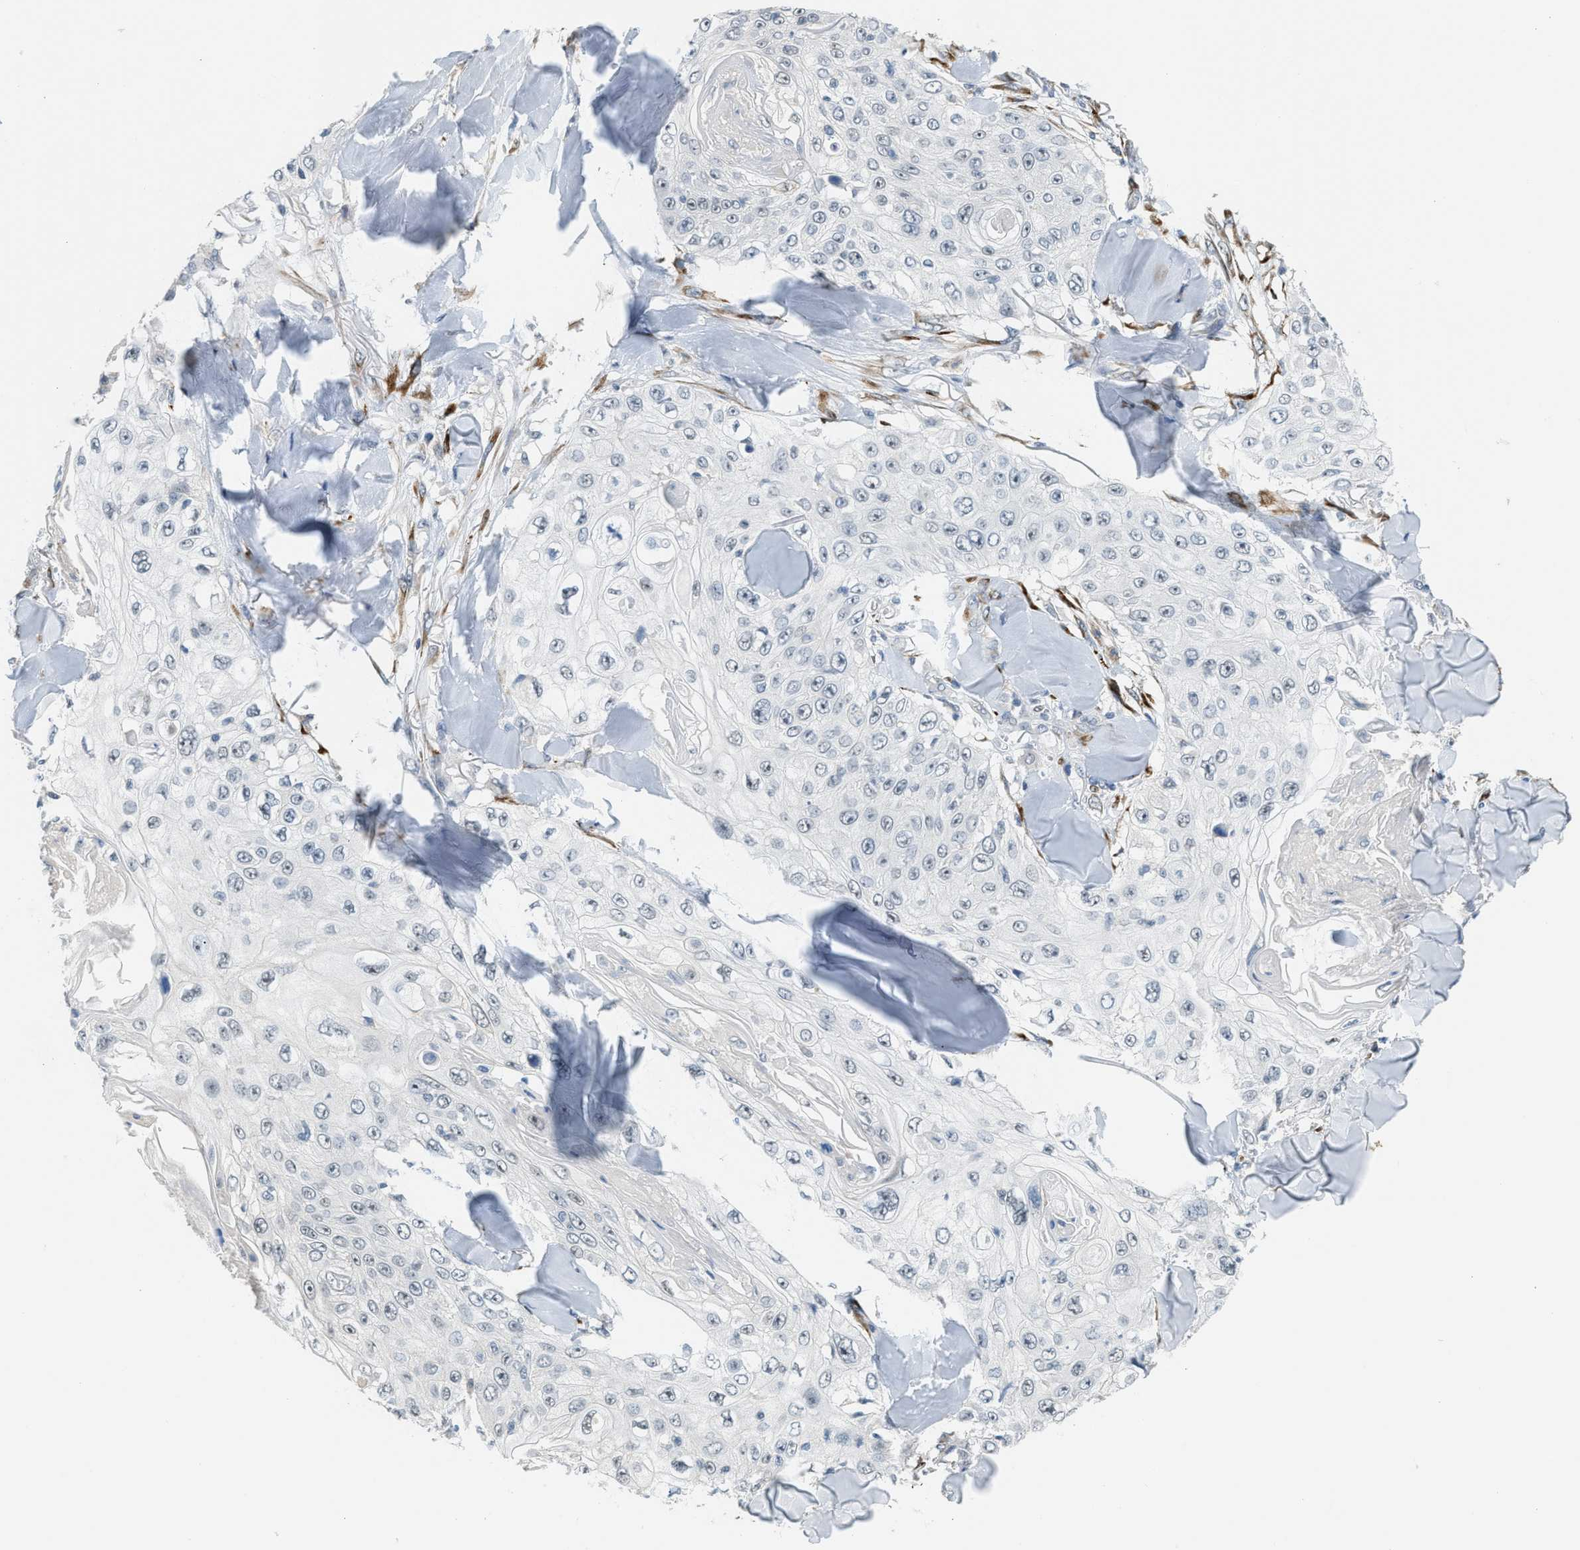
{"staining": {"intensity": "negative", "quantity": "none", "location": "none"}, "tissue": "skin cancer", "cell_type": "Tumor cells", "image_type": "cancer", "snomed": [{"axis": "morphology", "description": "Squamous cell carcinoma, NOS"}, {"axis": "topography", "description": "Skin"}], "caption": "High power microscopy photomicrograph of an immunohistochemistry micrograph of squamous cell carcinoma (skin), revealing no significant staining in tumor cells.", "gene": "TMEM154", "patient": {"sex": "male", "age": 86}}